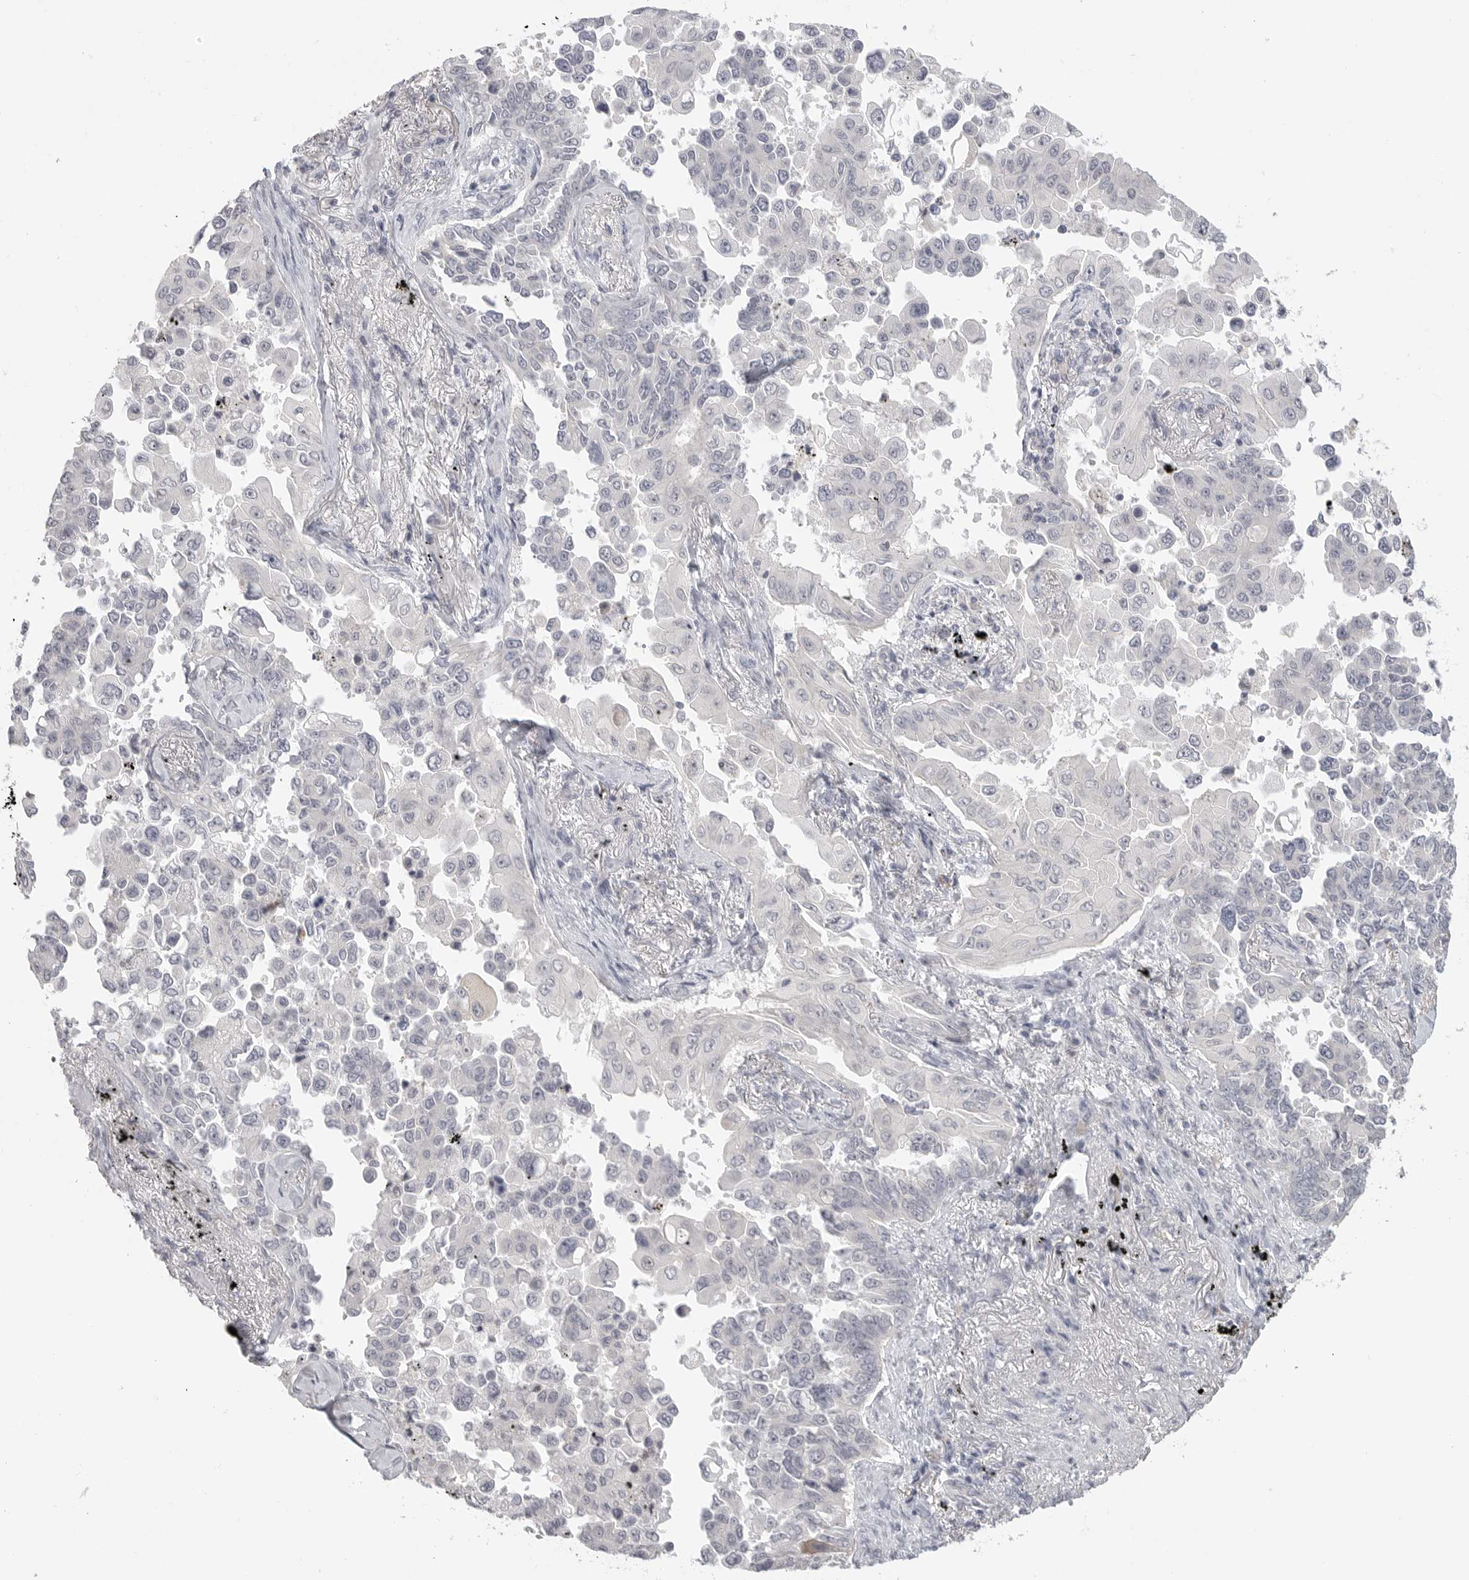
{"staining": {"intensity": "negative", "quantity": "none", "location": "none"}, "tissue": "lung cancer", "cell_type": "Tumor cells", "image_type": "cancer", "snomed": [{"axis": "morphology", "description": "Adenocarcinoma, NOS"}, {"axis": "topography", "description": "Lung"}], "caption": "Immunohistochemical staining of lung adenocarcinoma reveals no significant positivity in tumor cells.", "gene": "HMGCS2", "patient": {"sex": "female", "age": 67}}